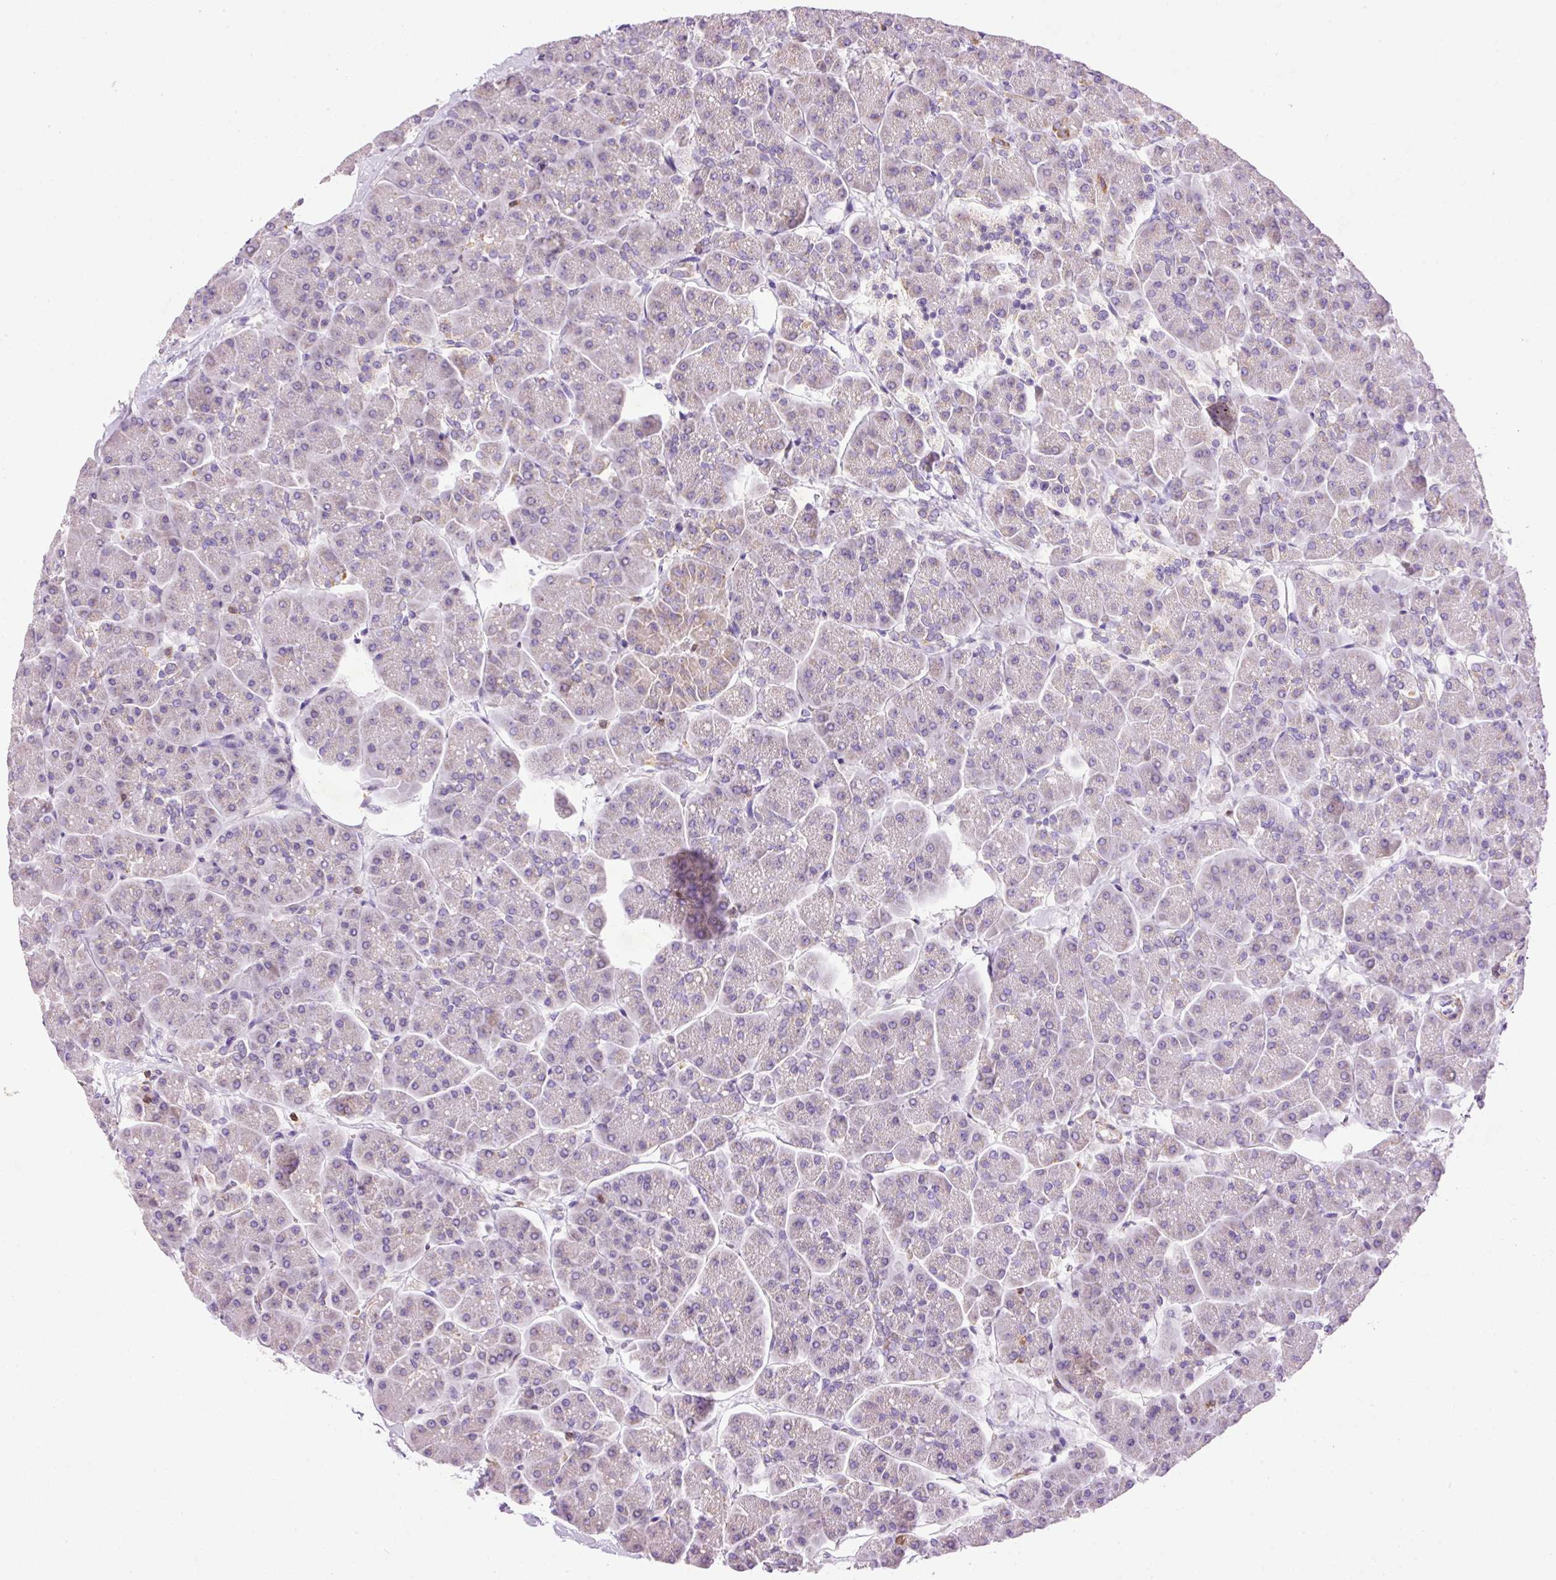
{"staining": {"intensity": "negative", "quantity": "none", "location": "none"}, "tissue": "pancreas", "cell_type": "Exocrine glandular cells", "image_type": "normal", "snomed": [{"axis": "morphology", "description": "Normal tissue, NOS"}, {"axis": "topography", "description": "Pancreas"}, {"axis": "topography", "description": "Peripheral nerve tissue"}], "caption": "IHC photomicrograph of benign pancreas: human pancreas stained with DAB reveals no significant protein expression in exocrine glandular cells.", "gene": "IMMT", "patient": {"sex": "male", "age": 54}}